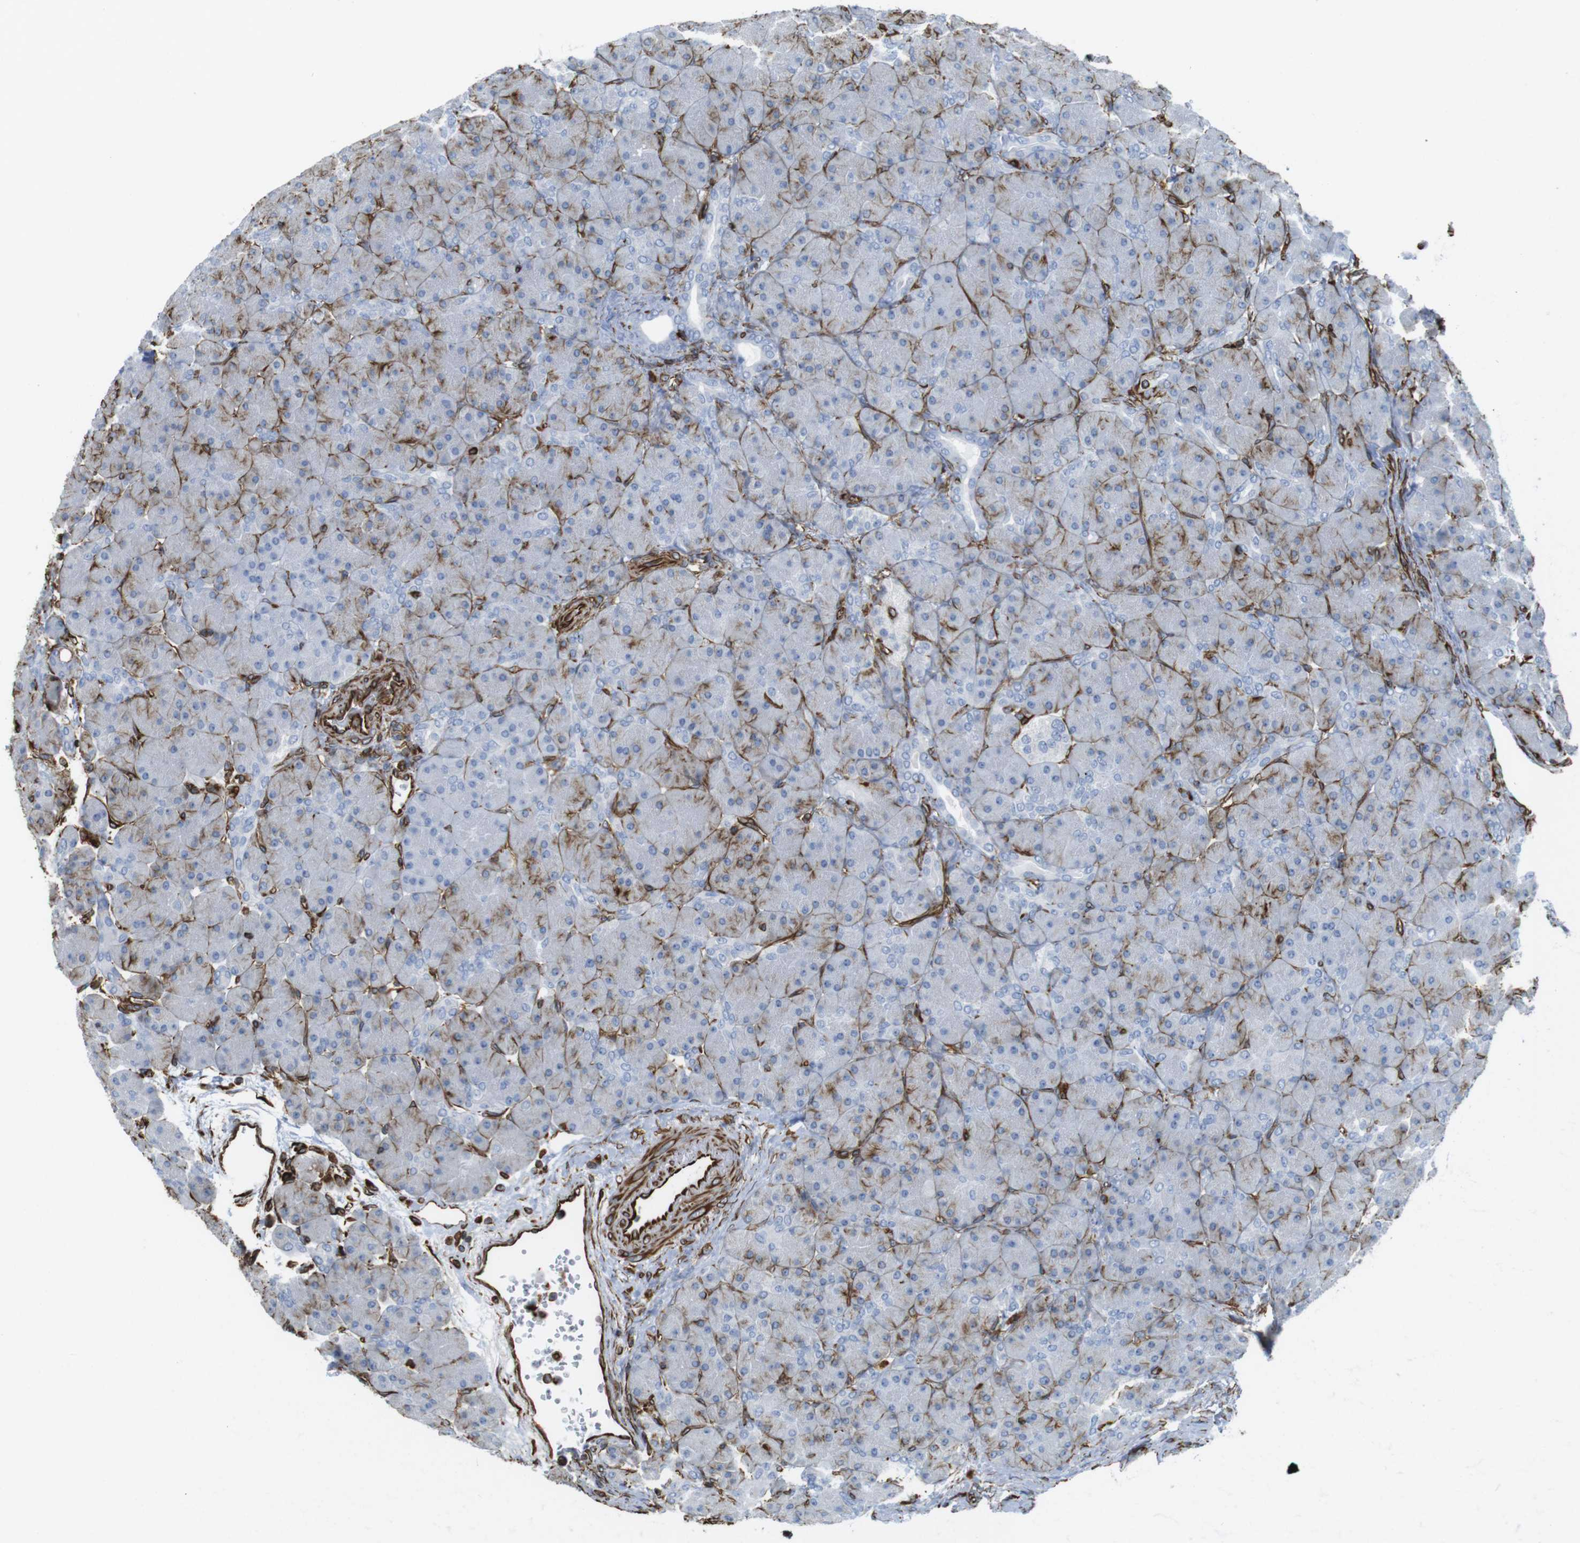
{"staining": {"intensity": "negative", "quantity": "none", "location": "none"}, "tissue": "pancreas", "cell_type": "Exocrine glandular cells", "image_type": "normal", "snomed": [{"axis": "morphology", "description": "Normal tissue, NOS"}, {"axis": "topography", "description": "Pancreas"}], "caption": "Immunohistochemistry (IHC) photomicrograph of benign pancreas: pancreas stained with DAB (3,3'-diaminobenzidine) displays no significant protein positivity in exocrine glandular cells.", "gene": "RALGPS1", "patient": {"sex": "male", "age": 66}}